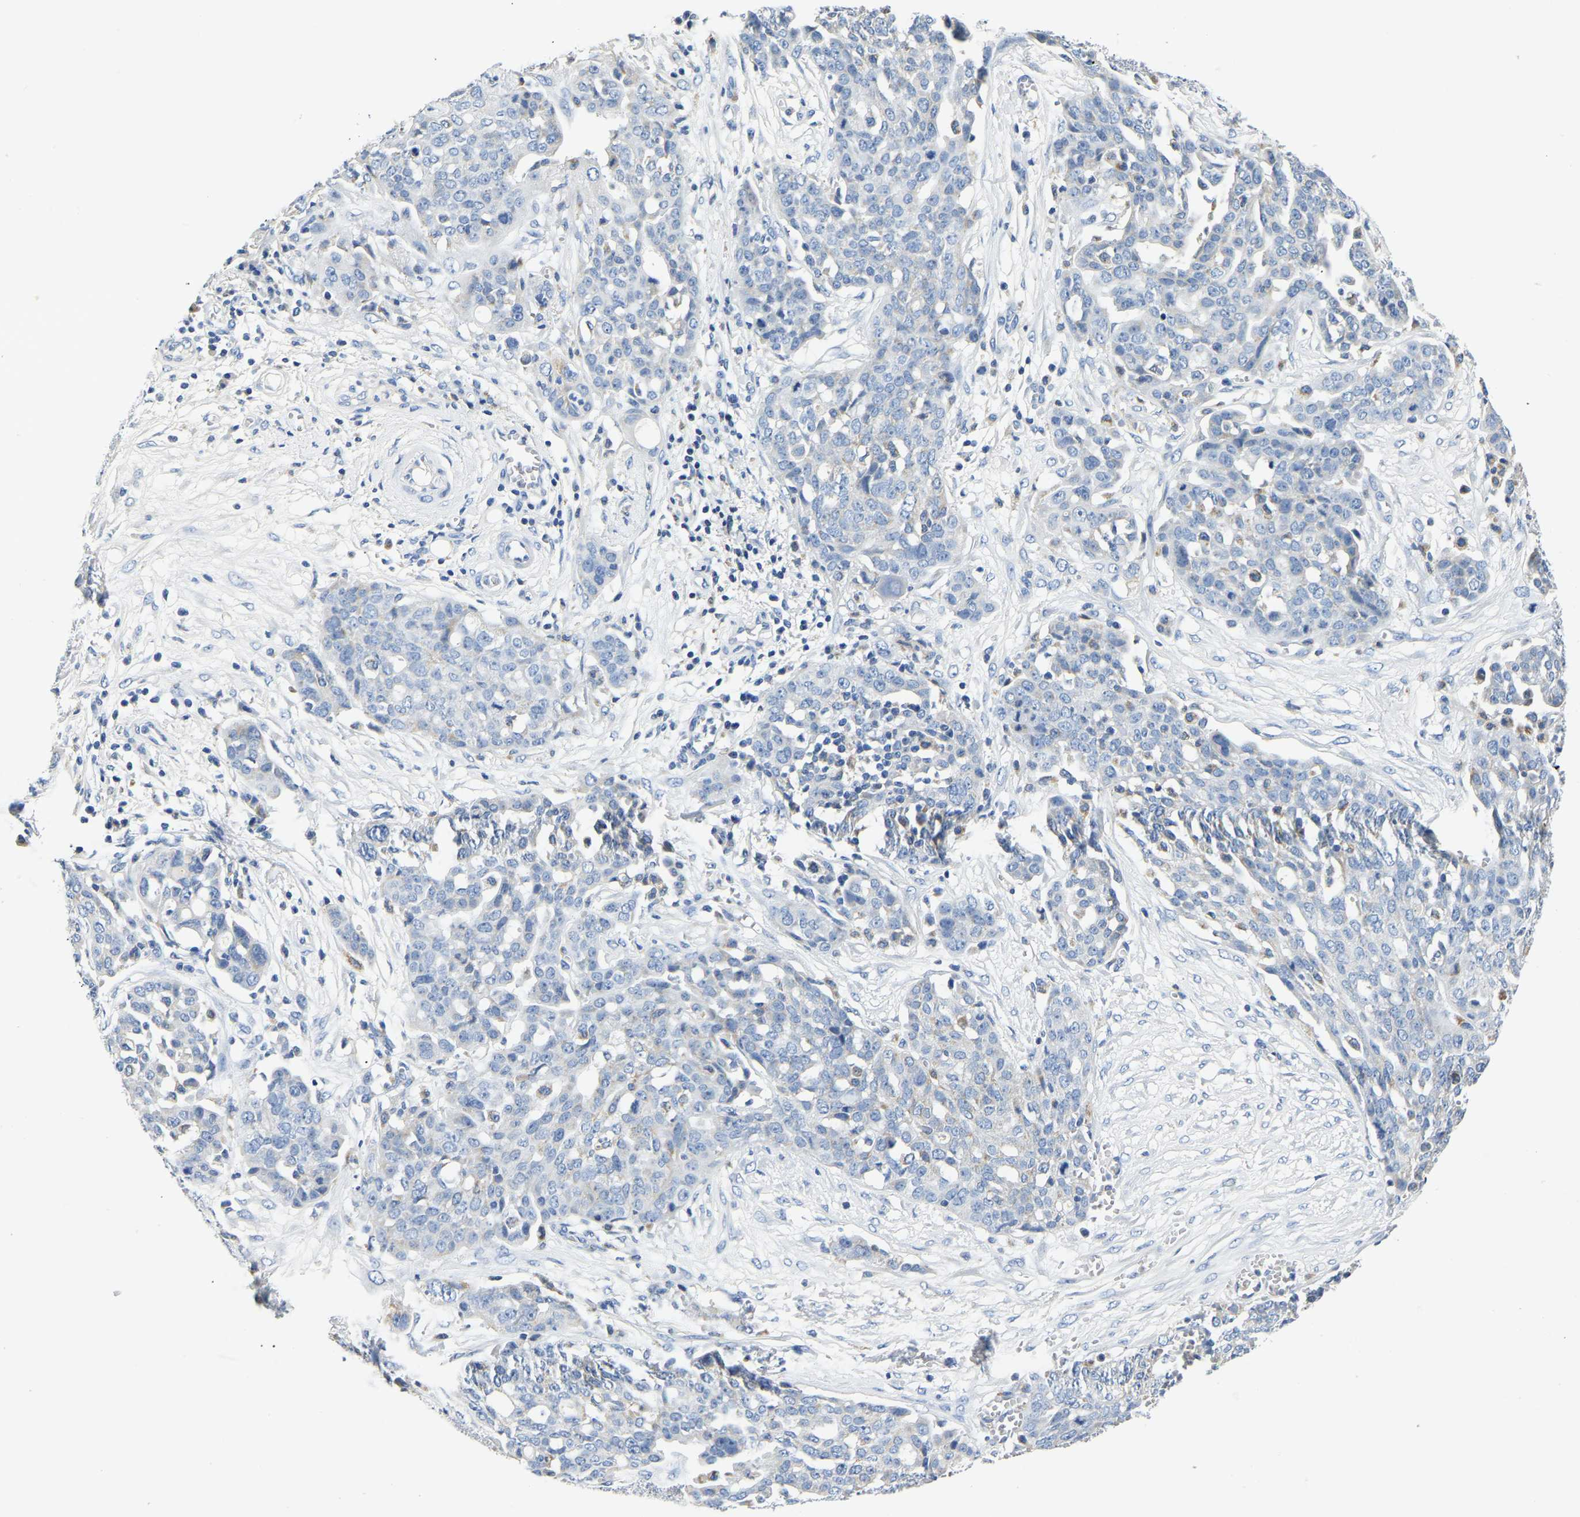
{"staining": {"intensity": "negative", "quantity": "none", "location": "none"}, "tissue": "ovarian cancer", "cell_type": "Tumor cells", "image_type": "cancer", "snomed": [{"axis": "morphology", "description": "Cystadenocarcinoma, serous, NOS"}, {"axis": "topography", "description": "Soft tissue"}, {"axis": "topography", "description": "Ovary"}], "caption": "This is an immunohistochemistry image of human ovarian serous cystadenocarcinoma. There is no positivity in tumor cells.", "gene": "PCK2", "patient": {"sex": "female", "age": 57}}